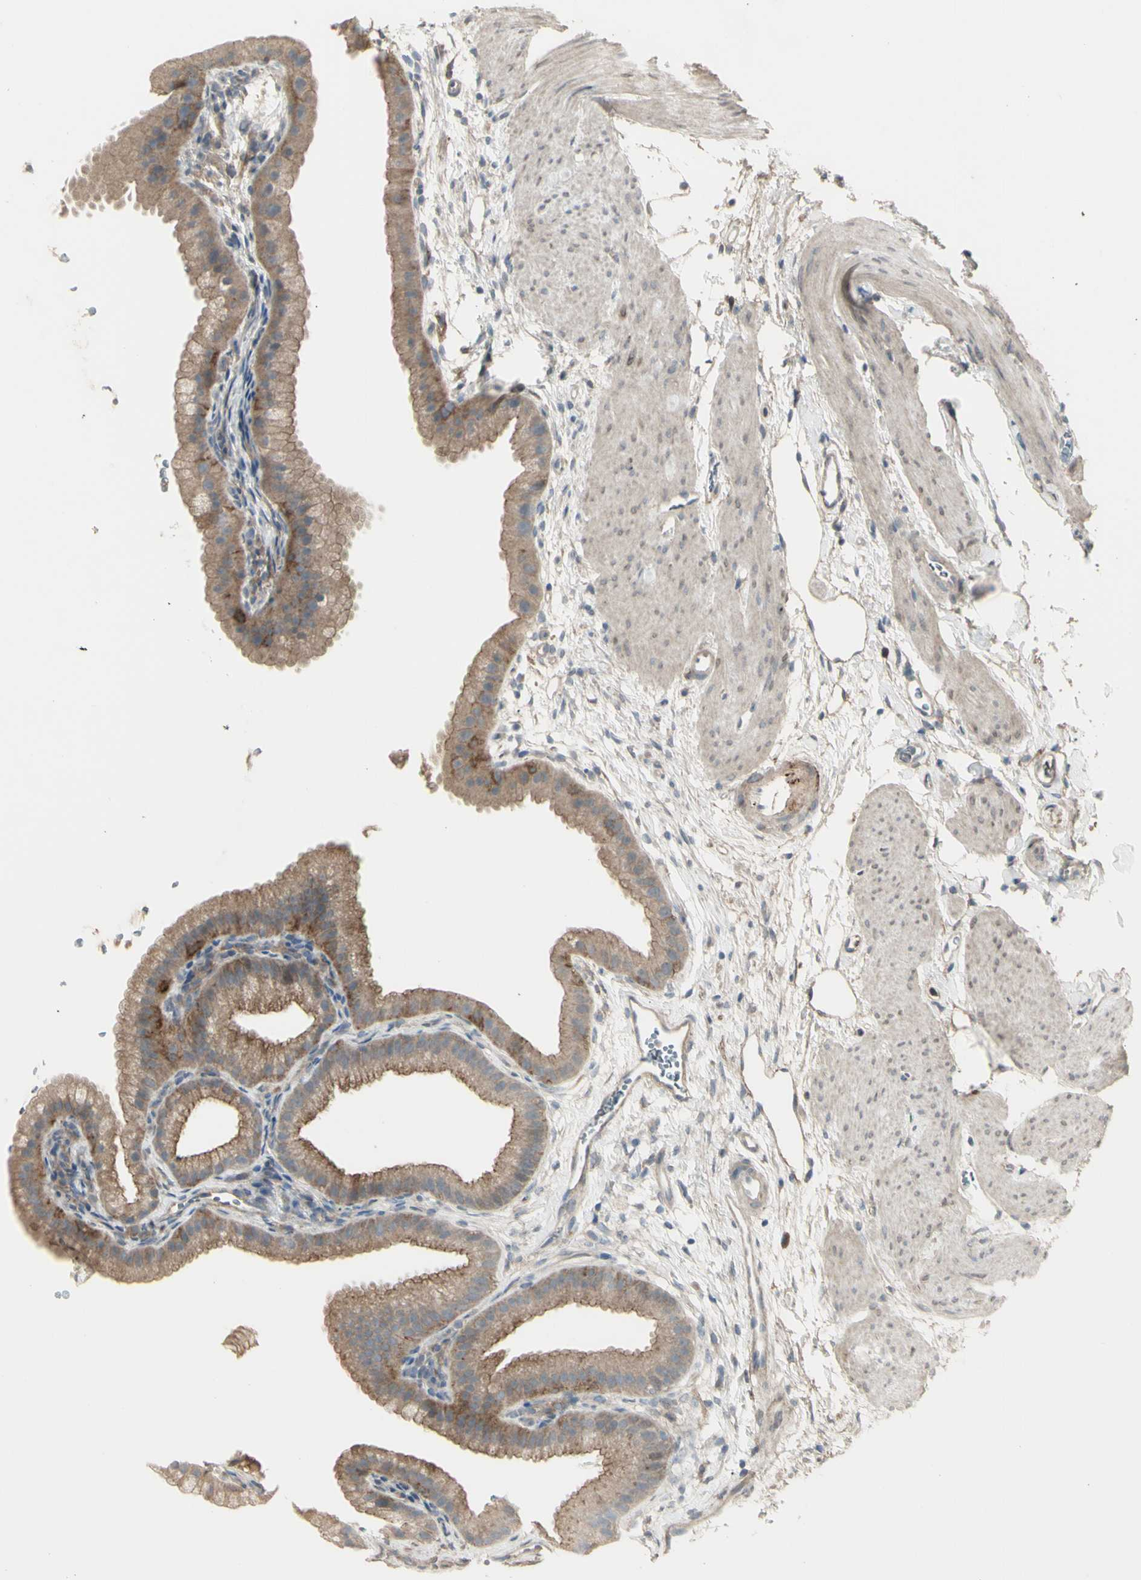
{"staining": {"intensity": "moderate", "quantity": ">75%", "location": "cytoplasmic/membranous"}, "tissue": "gallbladder", "cell_type": "Glandular cells", "image_type": "normal", "snomed": [{"axis": "morphology", "description": "Normal tissue, NOS"}, {"axis": "topography", "description": "Gallbladder"}], "caption": "Moderate cytoplasmic/membranous staining is present in about >75% of glandular cells in normal gallbladder. Nuclei are stained in blue.", "gene": "CD276", "patient": {"sex": "female", "age": 64}}